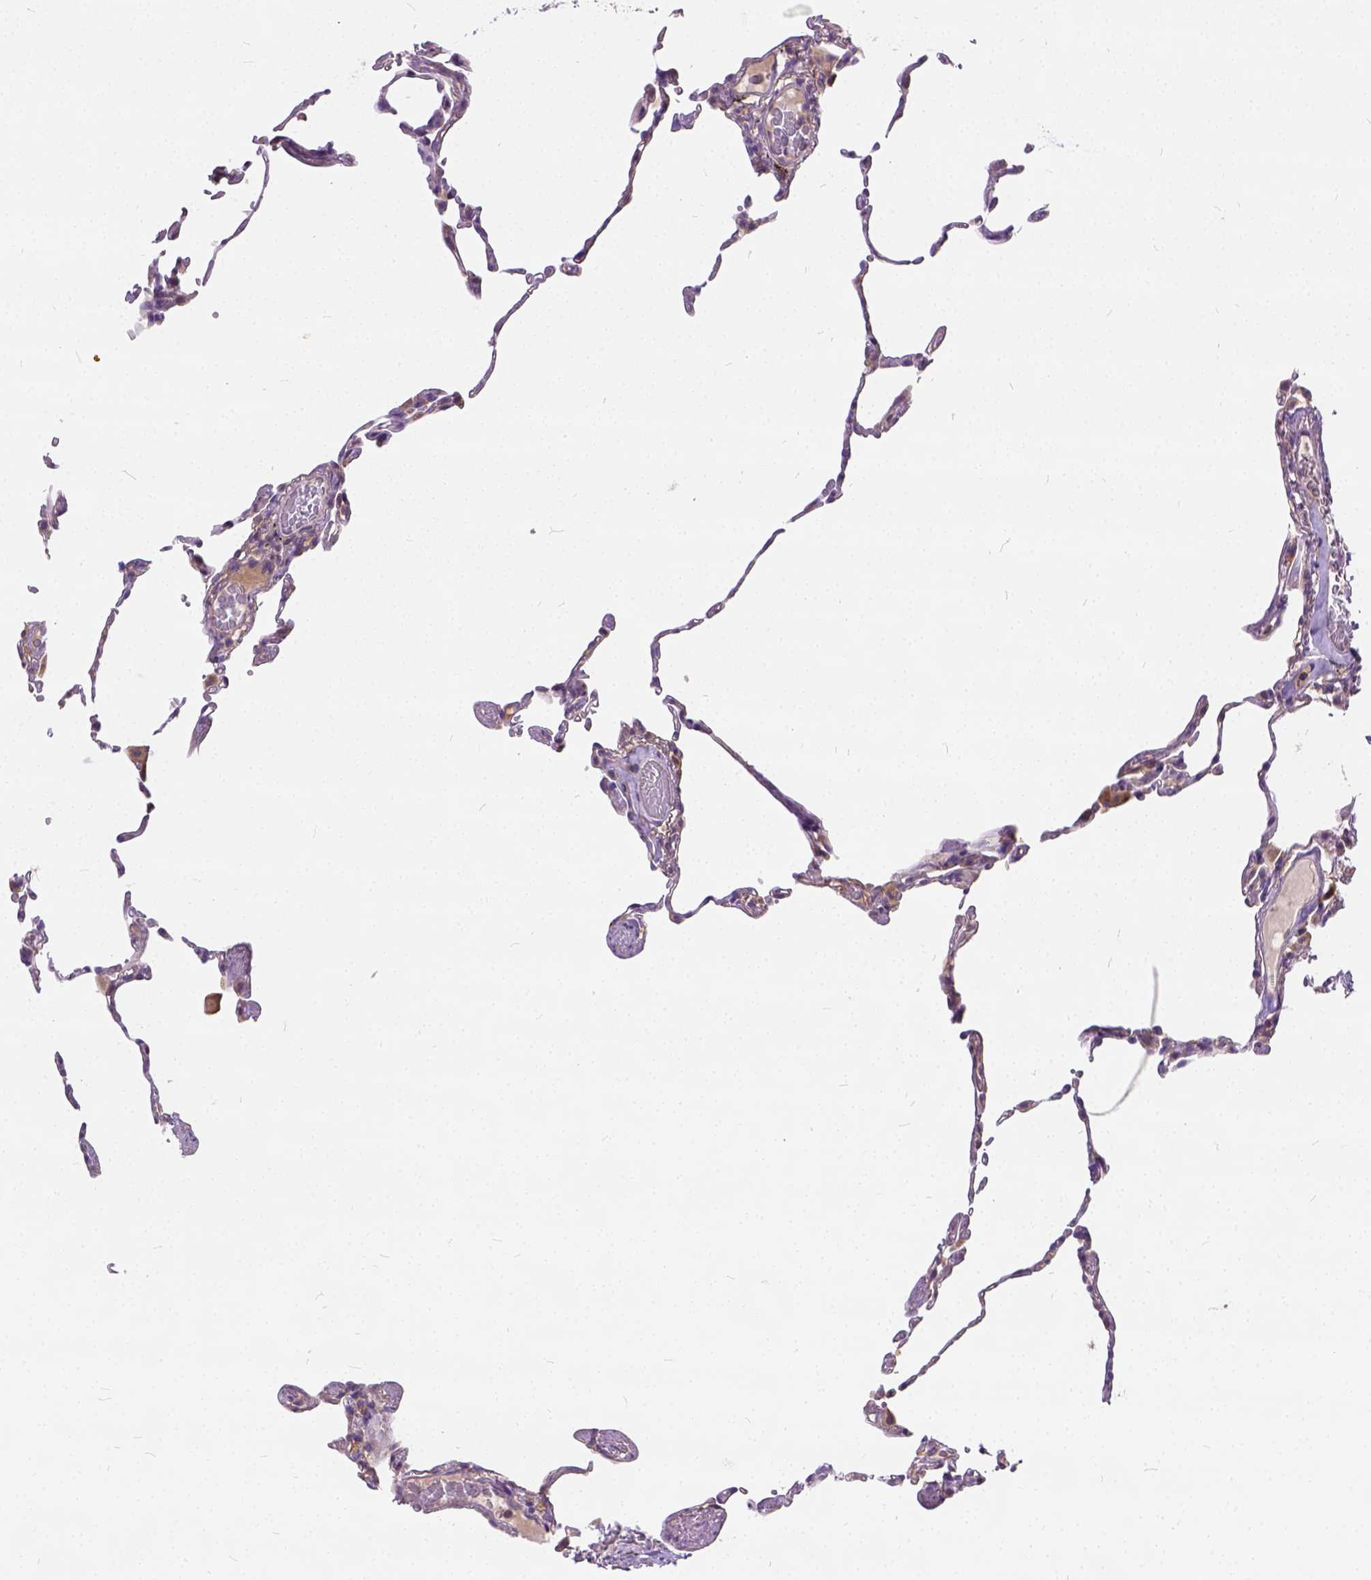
{"staining": {"intensity": "negative", "quantity": "none", "location": "none"}, "tissue": "lung", "cell_type": "Alveolar cells", "image_type": "normal", "snomed": [{"axis": "morphology", "description": "Normal tissue, NOS"}, {"axis": "topography", "description": "Lung"}], "caption": "This is a histopathology image of immunohistochemistry (IHC) staining of benign lung, which shows no expression in alveolar cells. Brightfield microscopy of IHC stained with DAB (brown) and hematoxylin (blue), captured at high magnification.", "gene": "CADM4", "patient": {"sex": "female", "age": 57}}